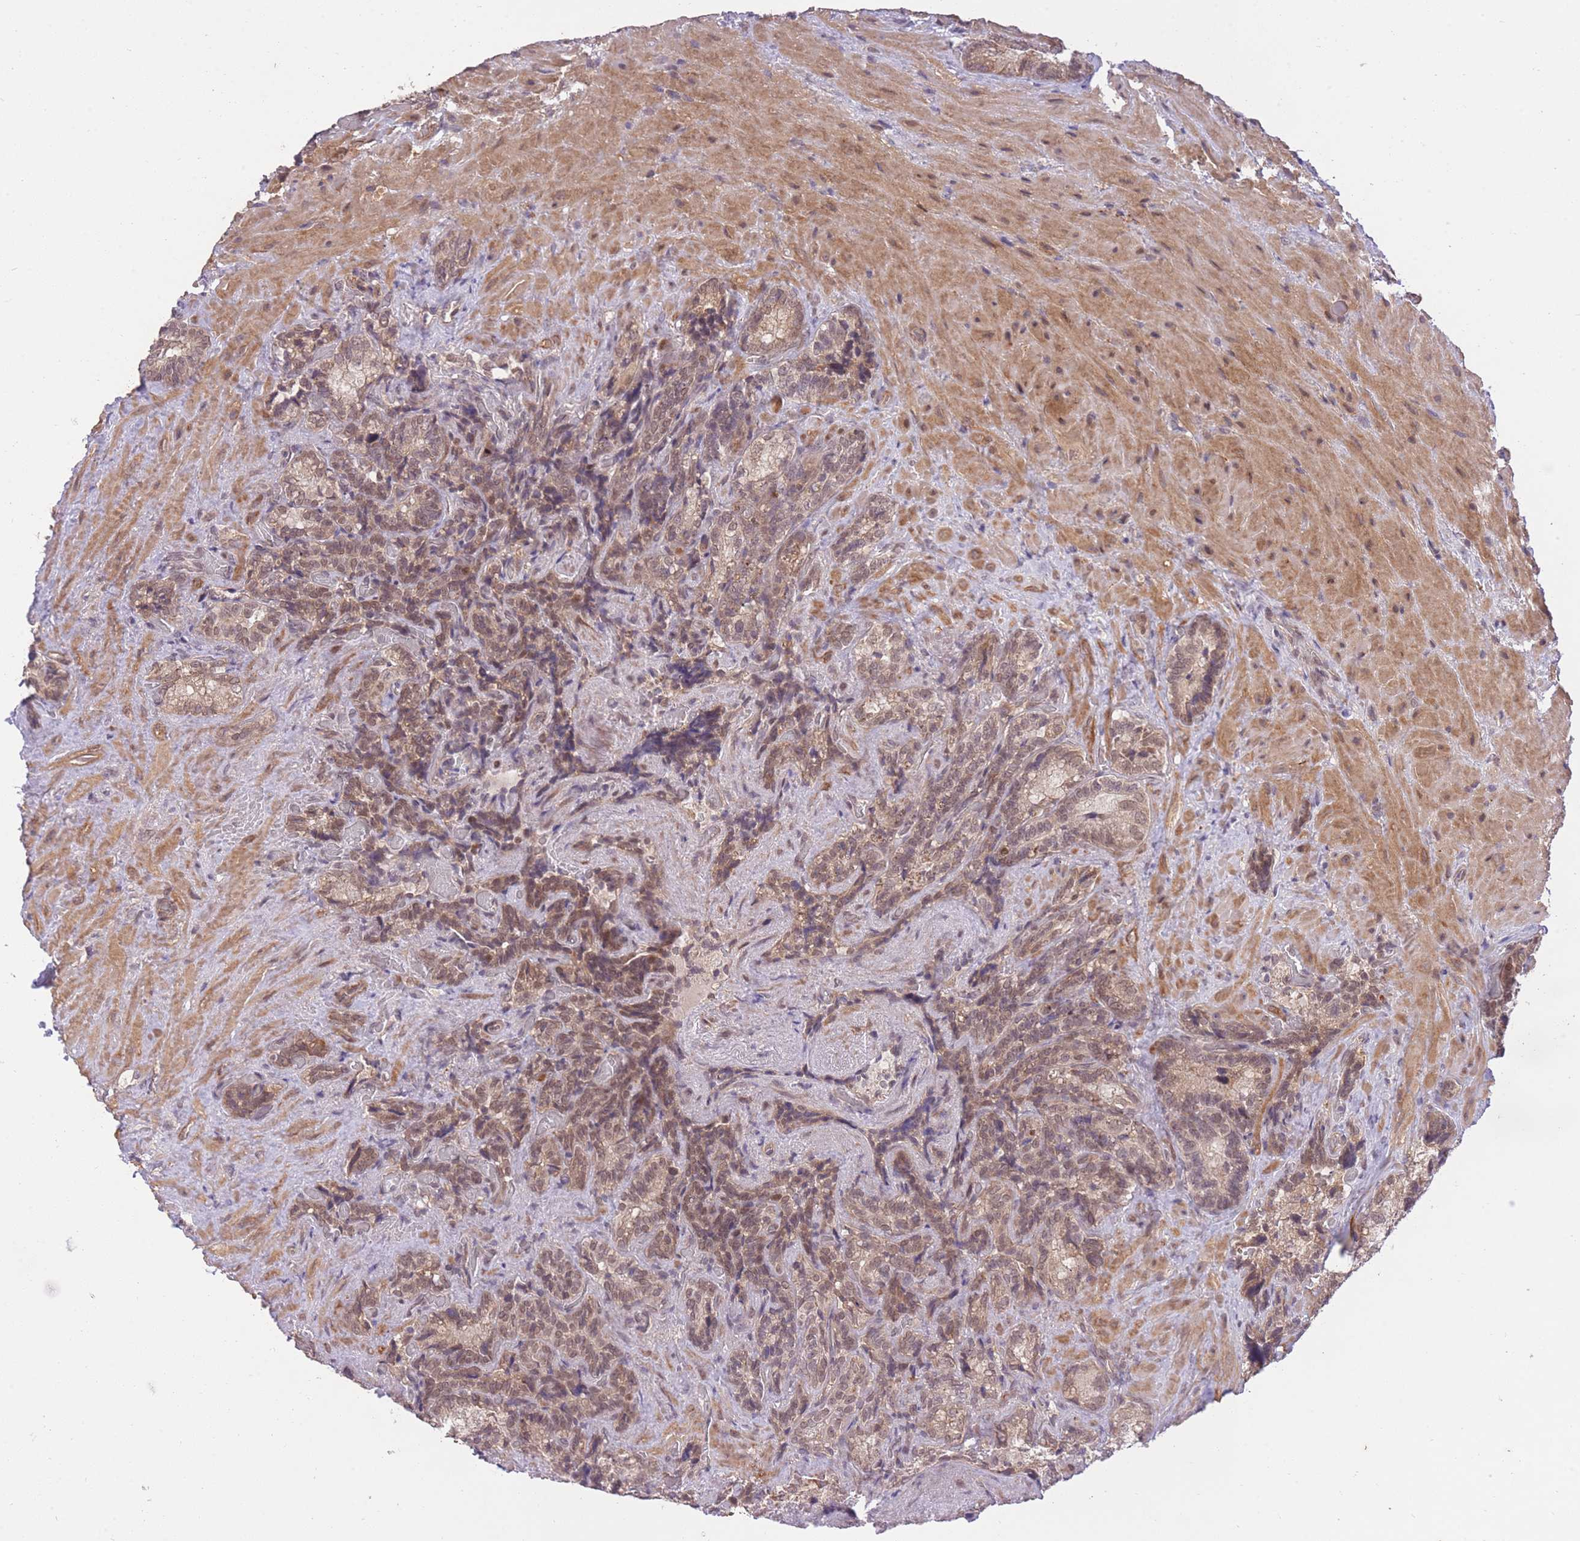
{"staining": {"intensity": "moderate", "quantity": ">75%", "location": "cytoplasmic/membranous,nuclear"}, "tissue": "seminal vesicle", "cell_type": "Glandular cells", "image_type": "normal", "snomed": [{"axis": "morphology", "description": "Normal tissue, NOS"}, {"axis": "topography", "description": "Seminal veicle"}], "caption": "A medium amount of moderate cytoplasmic/membranous,nuclear staining is identified in about >75% of glandular cells in benign seminal vesicle.", "gene": "ELOA2", "patient": {"sex": "male", "age": 62}}